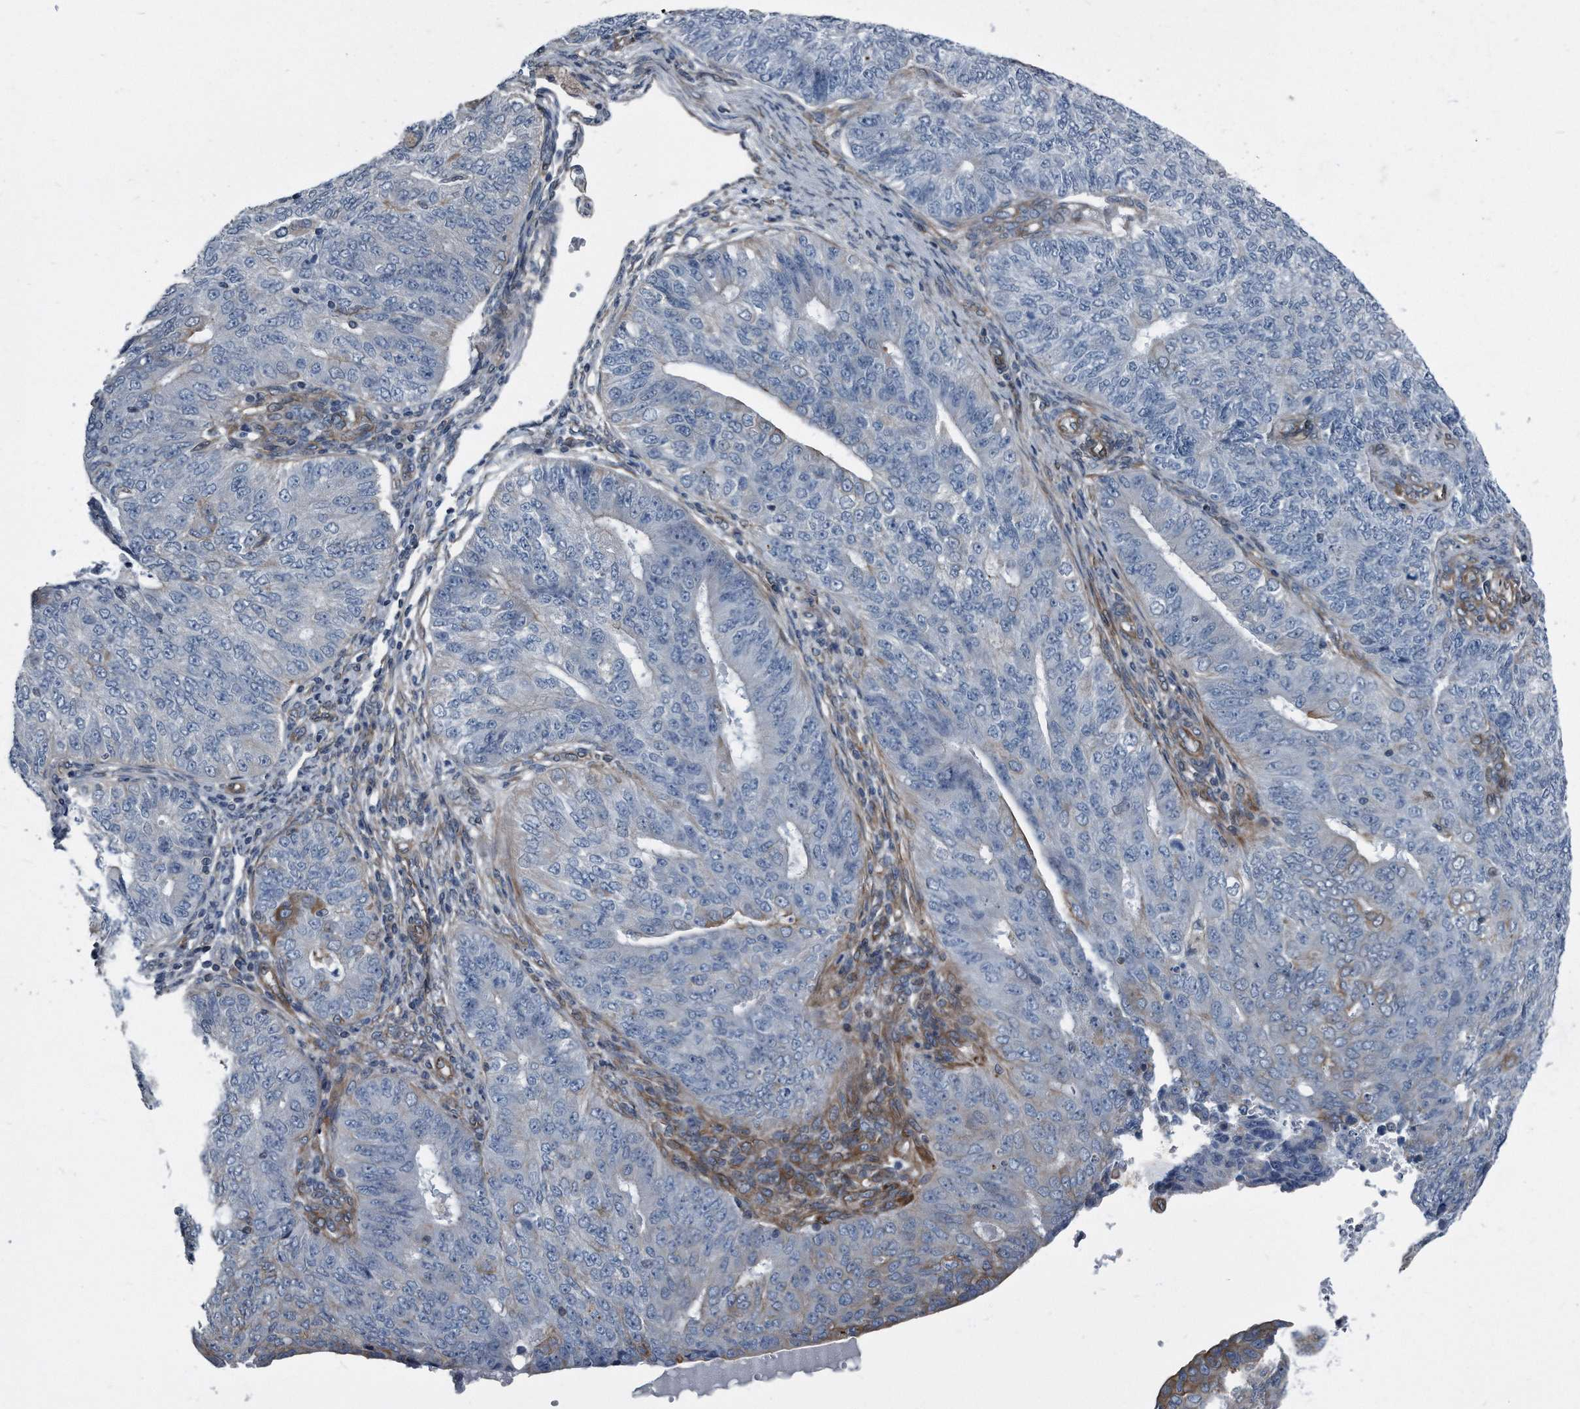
{"staining": {"intensity": "moderate", "quantity": "<25%", "location": "cytoplasmic/membranous"}, "tissue": "endometrial cancer", "cell_type": "Tumor cells", "image_type": "cancer", "snomed": [{"axis": "morphology", "description": "Adenocarcinoma, NOS"}, {"axis": "topography", "description": "Endometrium"}], "caption": "This is a photomicrograph of immunohistochemistry staining of endometrial cancer (adenocarcinoma), which shows moderate expression in the cytoplasmic/membranous of tumor cells.", "gene": "PLEC", "patient": {"sex": "female", "age": 32}}